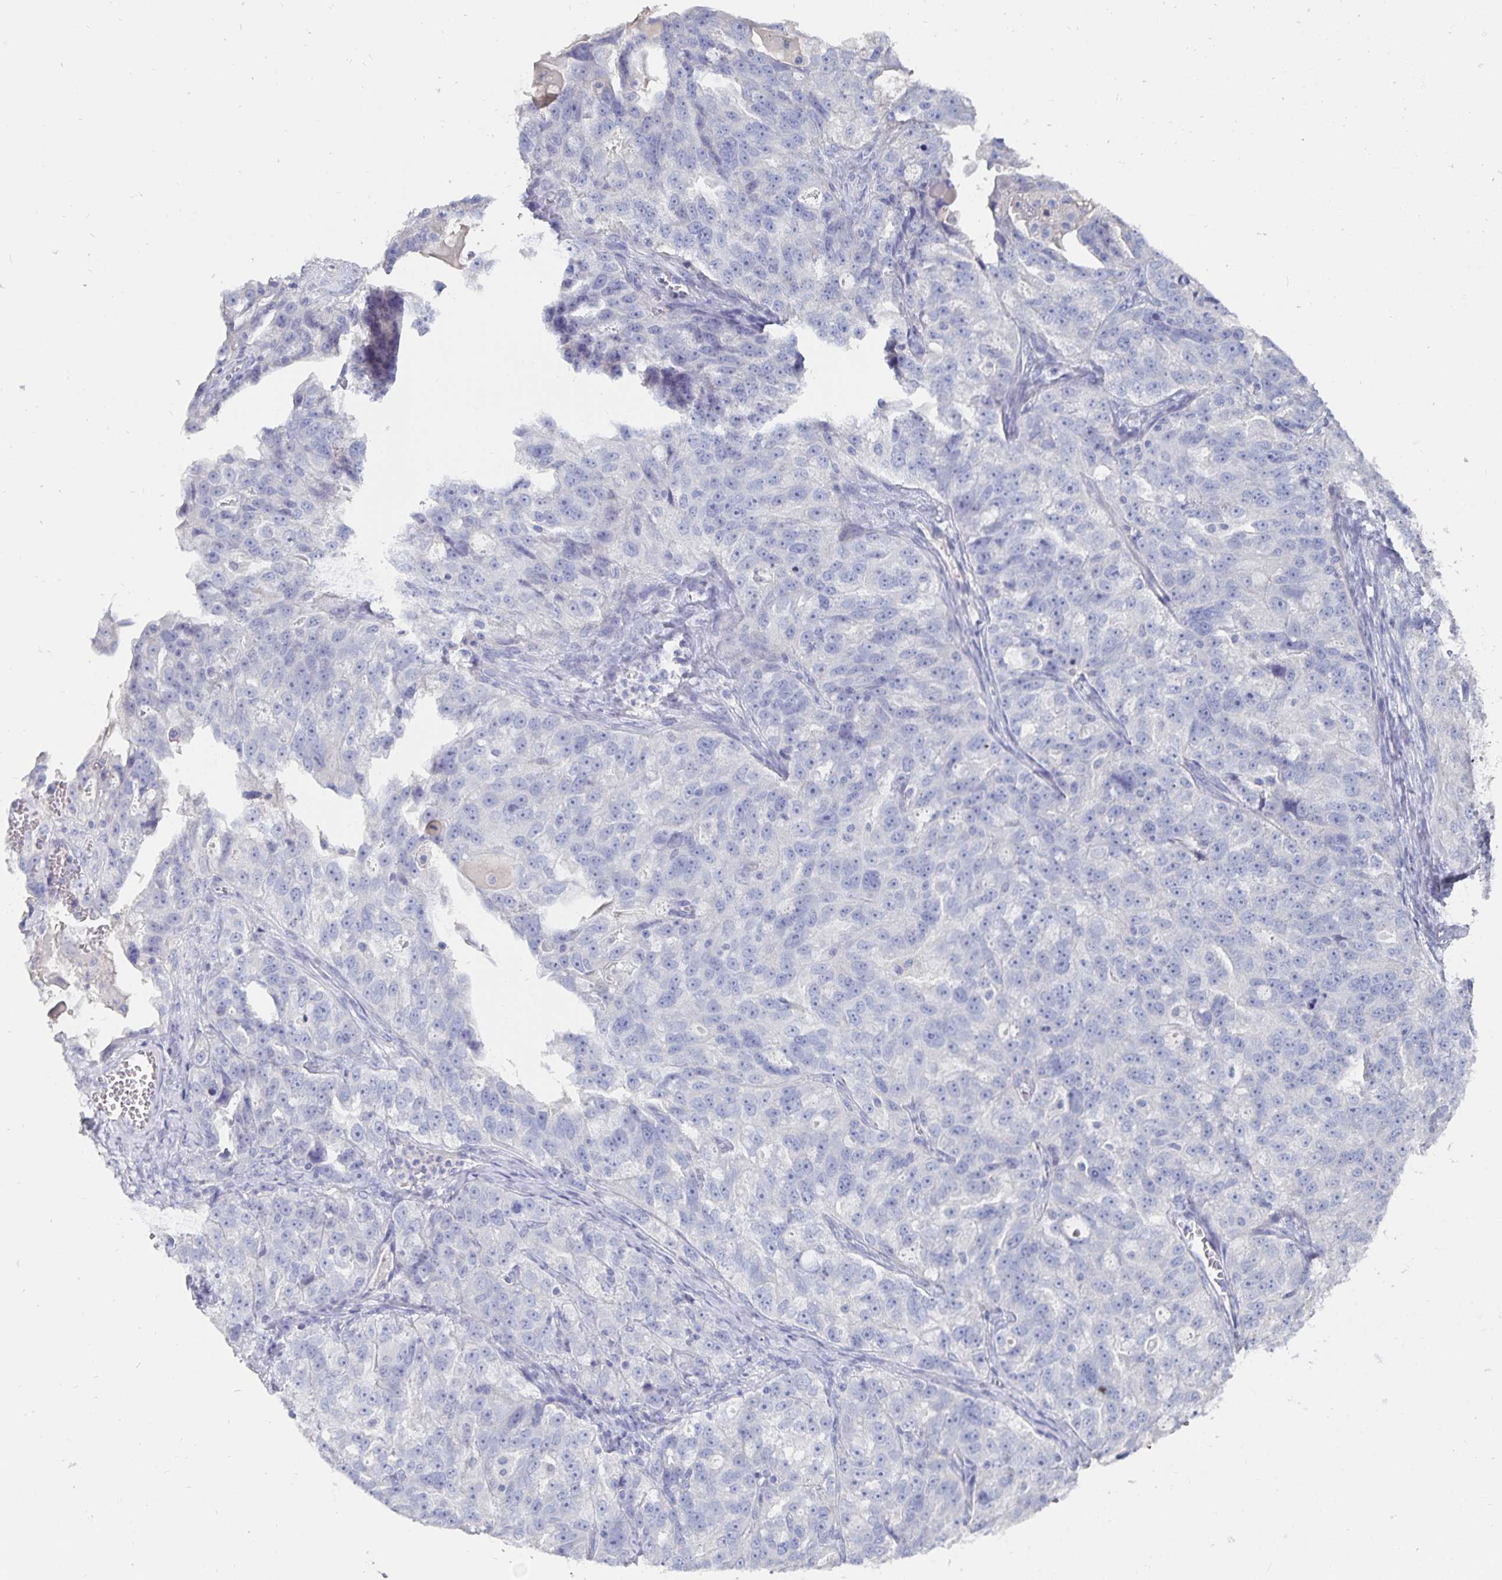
{"staining": {"intensity": "negative", "quantity": "none", "location": "none"}, "tissue": "ovarian cancer", "cell_type": "Tumor cells", "image_type": "cancer", "snomed": [{"axis": "morphology", "description": "Cystadenocarcinoma, serous, NOS"}, {"axis": "topography", "description": "Ovary"}], "caption": "A high-resolution photomicrograph shows IHC staining of ovarian serous cystadenocarcinoma, which reveals no significant staining in tumor cells. (Stains: DAB immunohistochemistry with hematoxylin counter stain, Microscopy: brightfield microscopy at high magnification).", "gene": "CFAP69", "patient": {"sex": "female", "age": 51}}